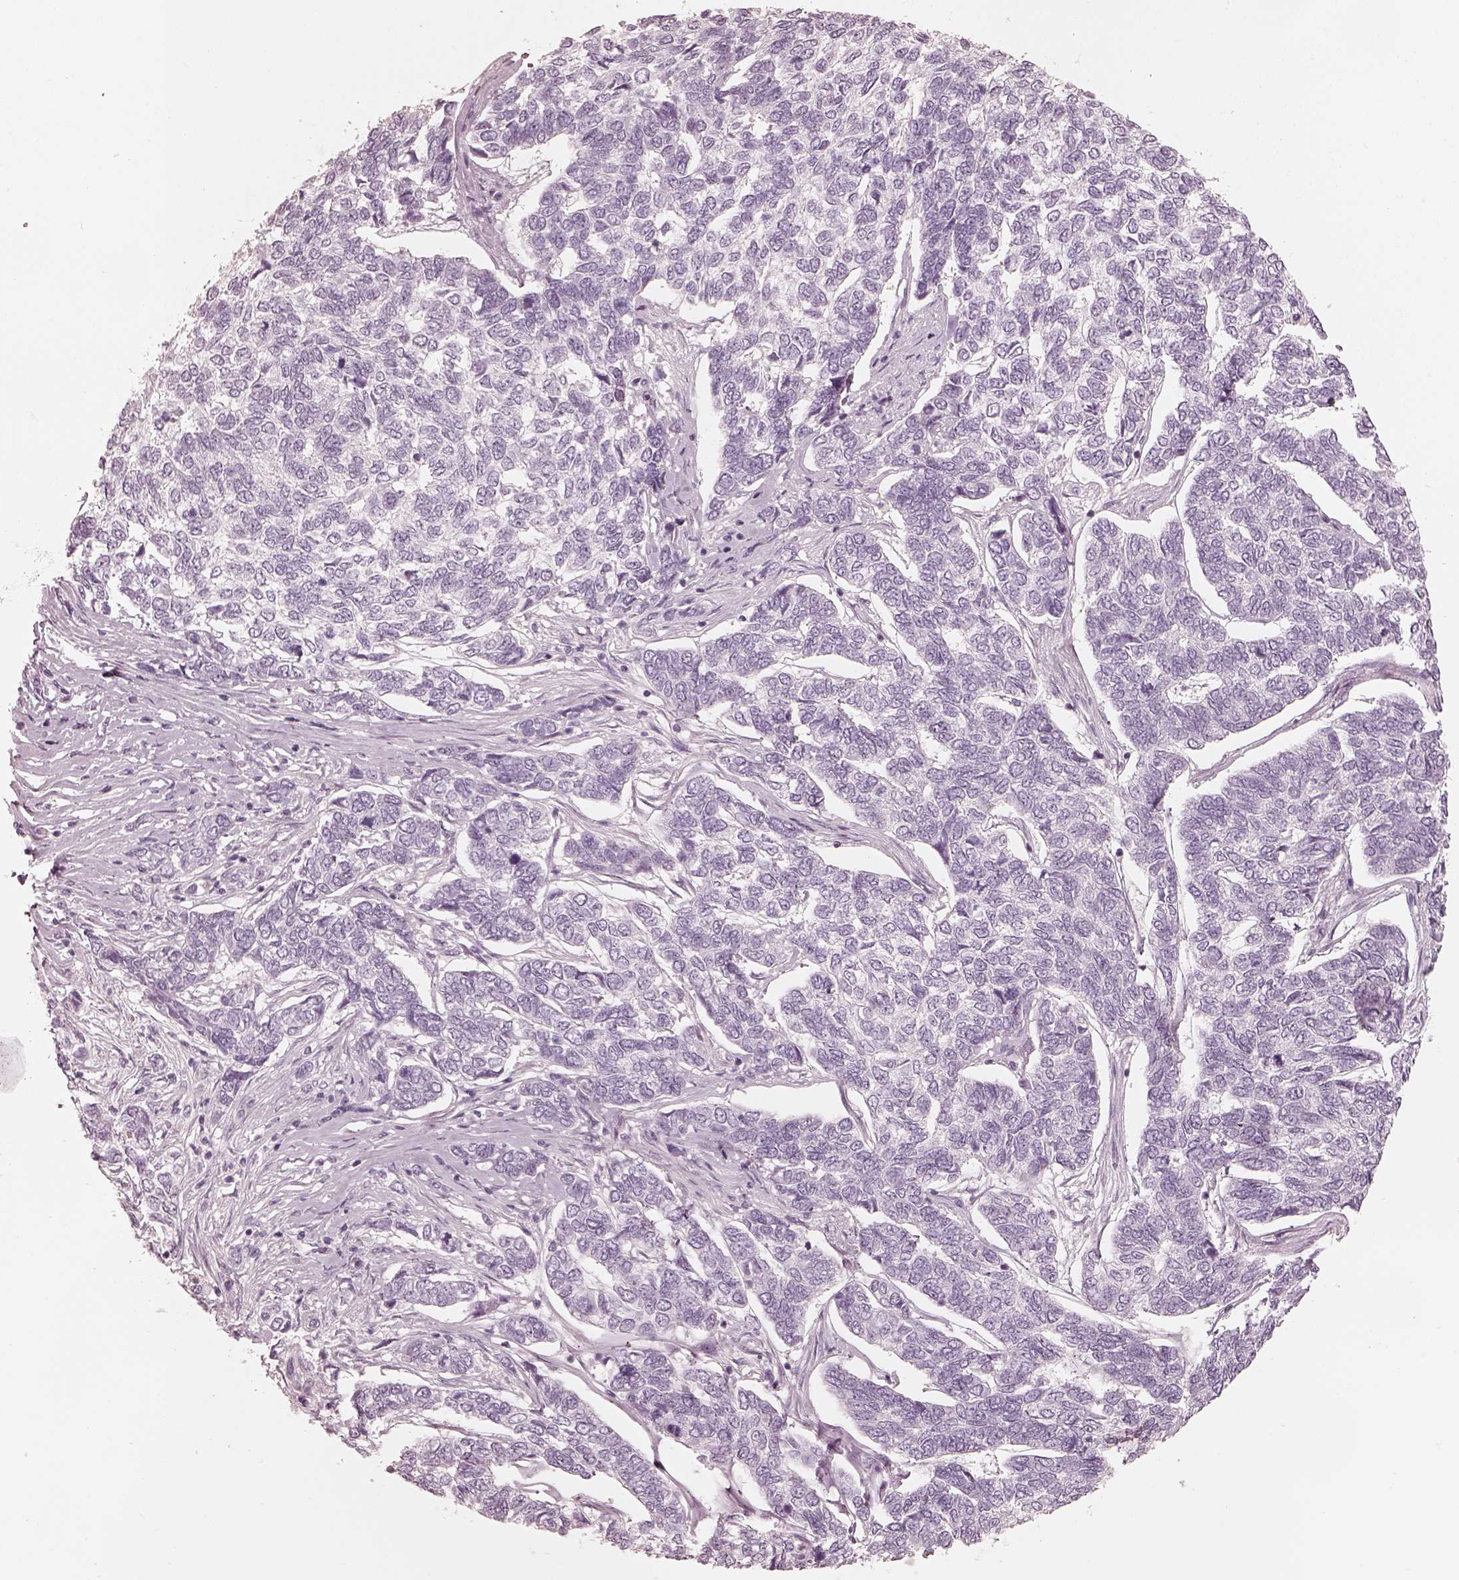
{"staining": {"intensity": "negative", "quantity": "none", "location": "none"}, "tissue": "skin cancer", "cell_type": "Tumor cells", "image_type": "cancer", "snomed": [{"axis": "morphology", "description": "Basal cell carcinoma"}, {"axis": "topography", "description": "Skin"}], "caption": "This is an immunohistochemistry (IHC) histopathology image of skin cancer. There is no positivity in tumor cells.", "gene": "KRT82", "patient": {"sex": "female", "age": 65}}